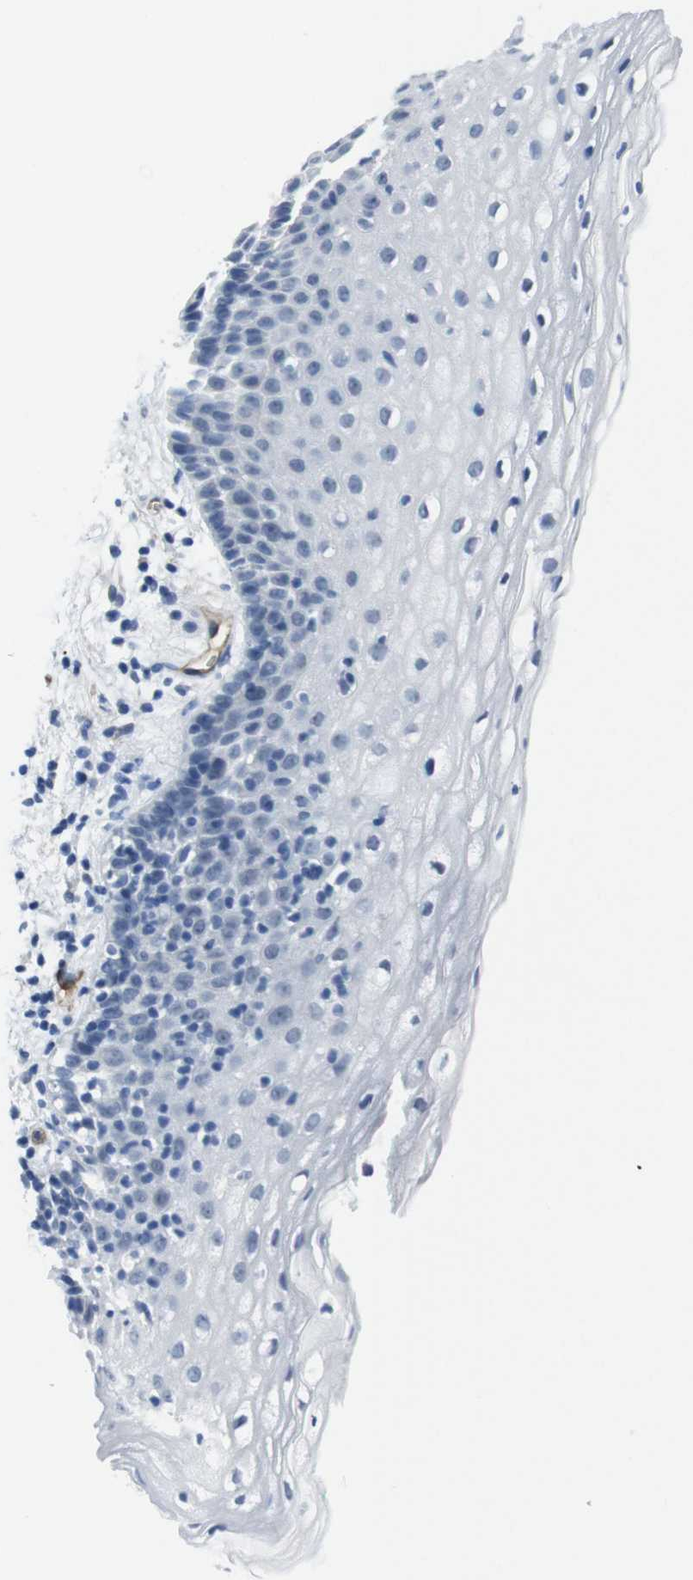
{"staining": {"intensity": "negative", "quantity": "none", "location": "none"}, "tissue": "vagina", "cell_type": "Squamous epithelial cells", "image_type": "normal", "snomed": [{"axis": "morphology", "description": "Normal tissue, NOS"}, {"axis": "topography", "description": "Vagina"}], "caption": "High magnification brightfield microscopy of benign vagina stained with DAB (3,3'-diaminobenzidine) (brown) and counterstained with hematoxylin (blue): squamous epithelial cells show no significant staining.", "gene": "HSPA12B", "patient": {"sex": "female", "age": 44}}